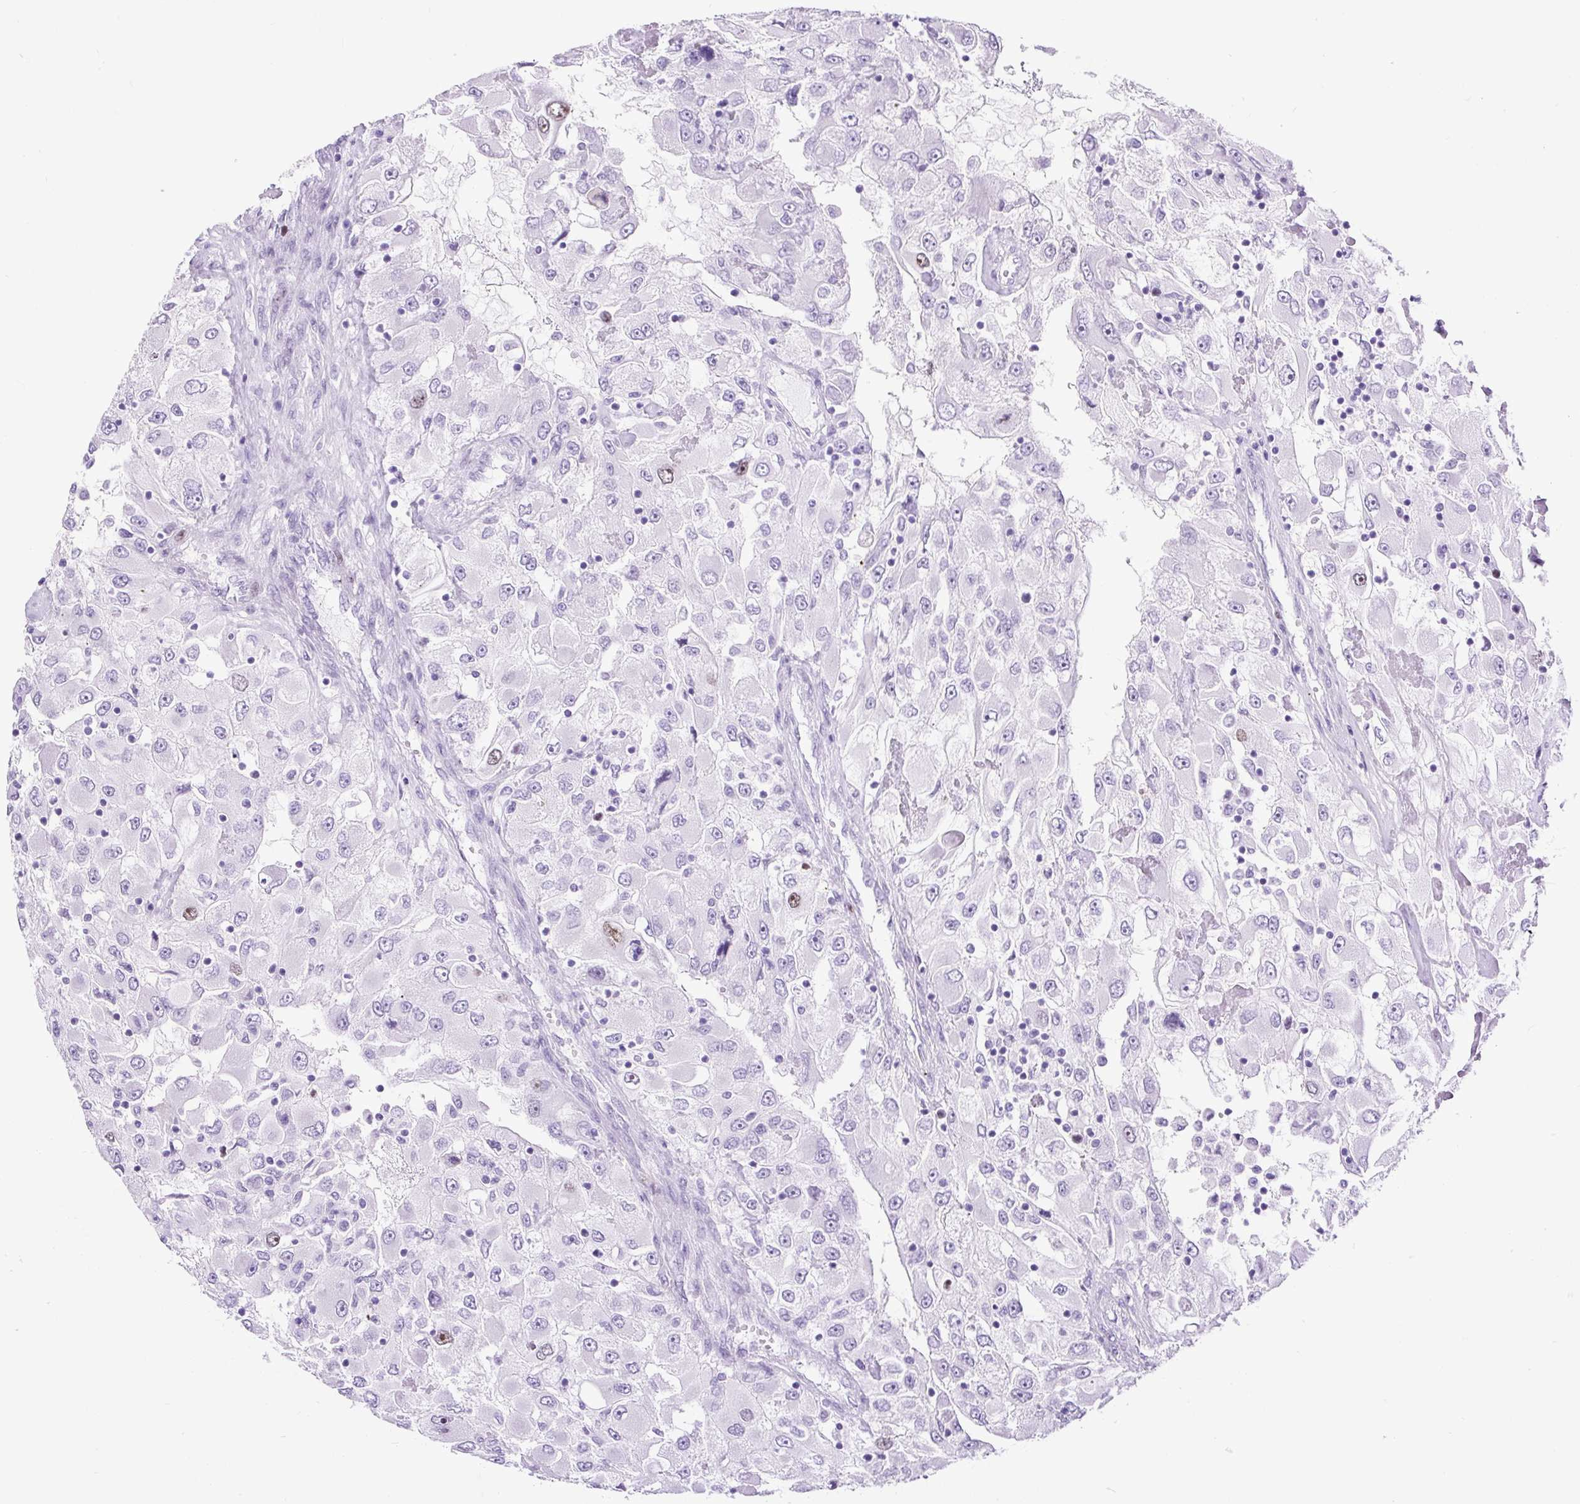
{"staining": {"intensity": "weak", "quantity": "<25%", "location": "nuclear"}, "tissue": "renal cancer", "cell_type": "Tumor cells", "image_type": "cancer", "snomed": [{"axis": "morphology", "description": "Adenocarcinoma, NOS"}, {"axis": "topography", "description": "Kidney"}], "caption": "DAB immunohistochemical staining of renal cancer (adenocarcinoma) displays no significant positivity in tumor cells.", "gene": "RACGAP1", "patient": {"sex": "female", "age": 52}}